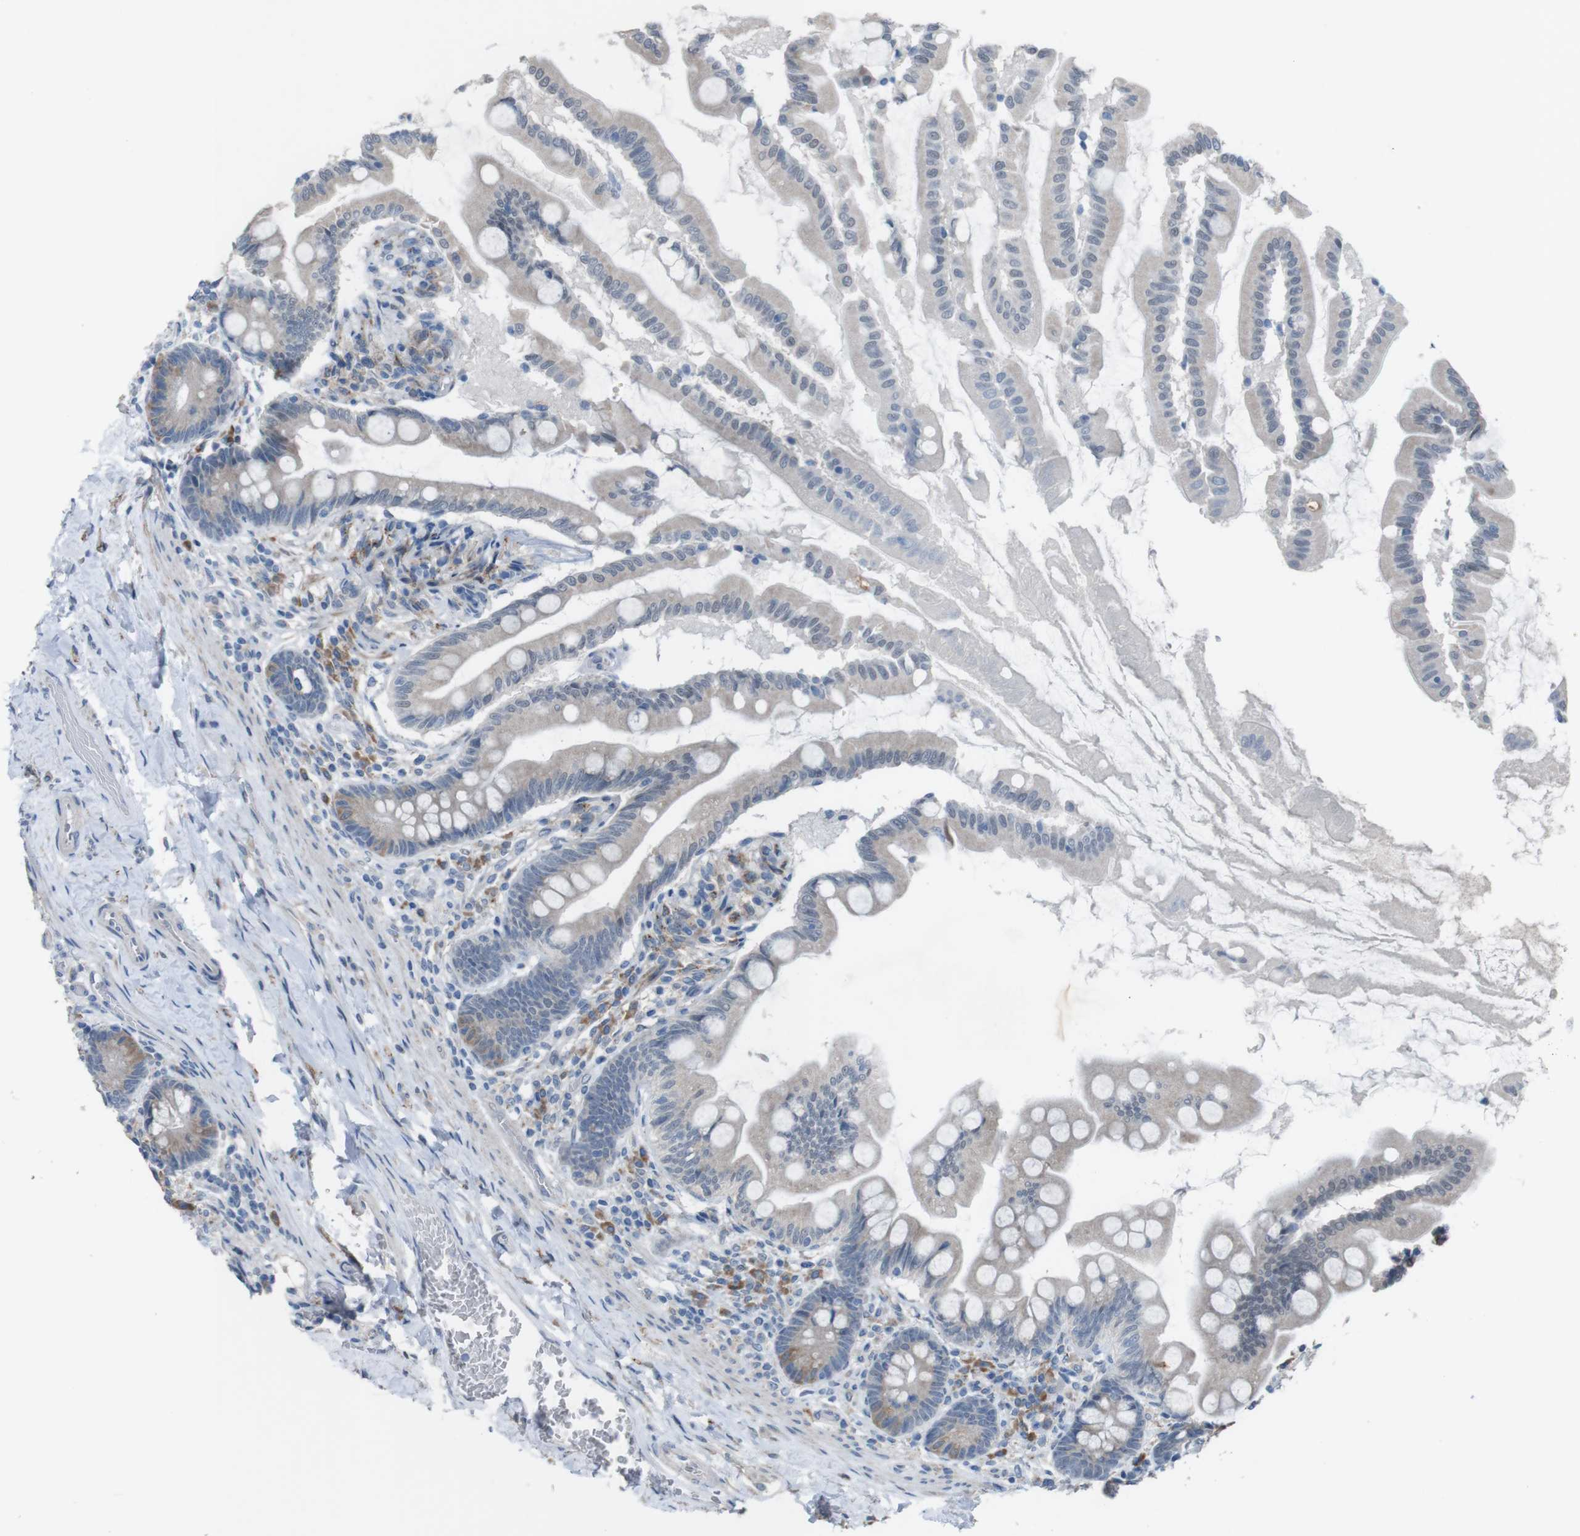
{"staining": {"intensity": "weak", "quantity": "<25%", "location": "cytoplasmic/membranous"}, "tissue": "small intestine", "cell_type": "Glandular cells", "image_type": "normal", "snomed": [{"axis": "morphology", "description": "Normal tissue, NOS"}, {"axis": "topography", "description": "Small intestine"}], "caption": "DAB (3,3'-diaminobenzidine) immunohistochemical staining of unremarkable human small intestine displays no significant positivity in glandular cells.", "gene": "CDH22", "patient": {"sex": "female", "age": 56}}